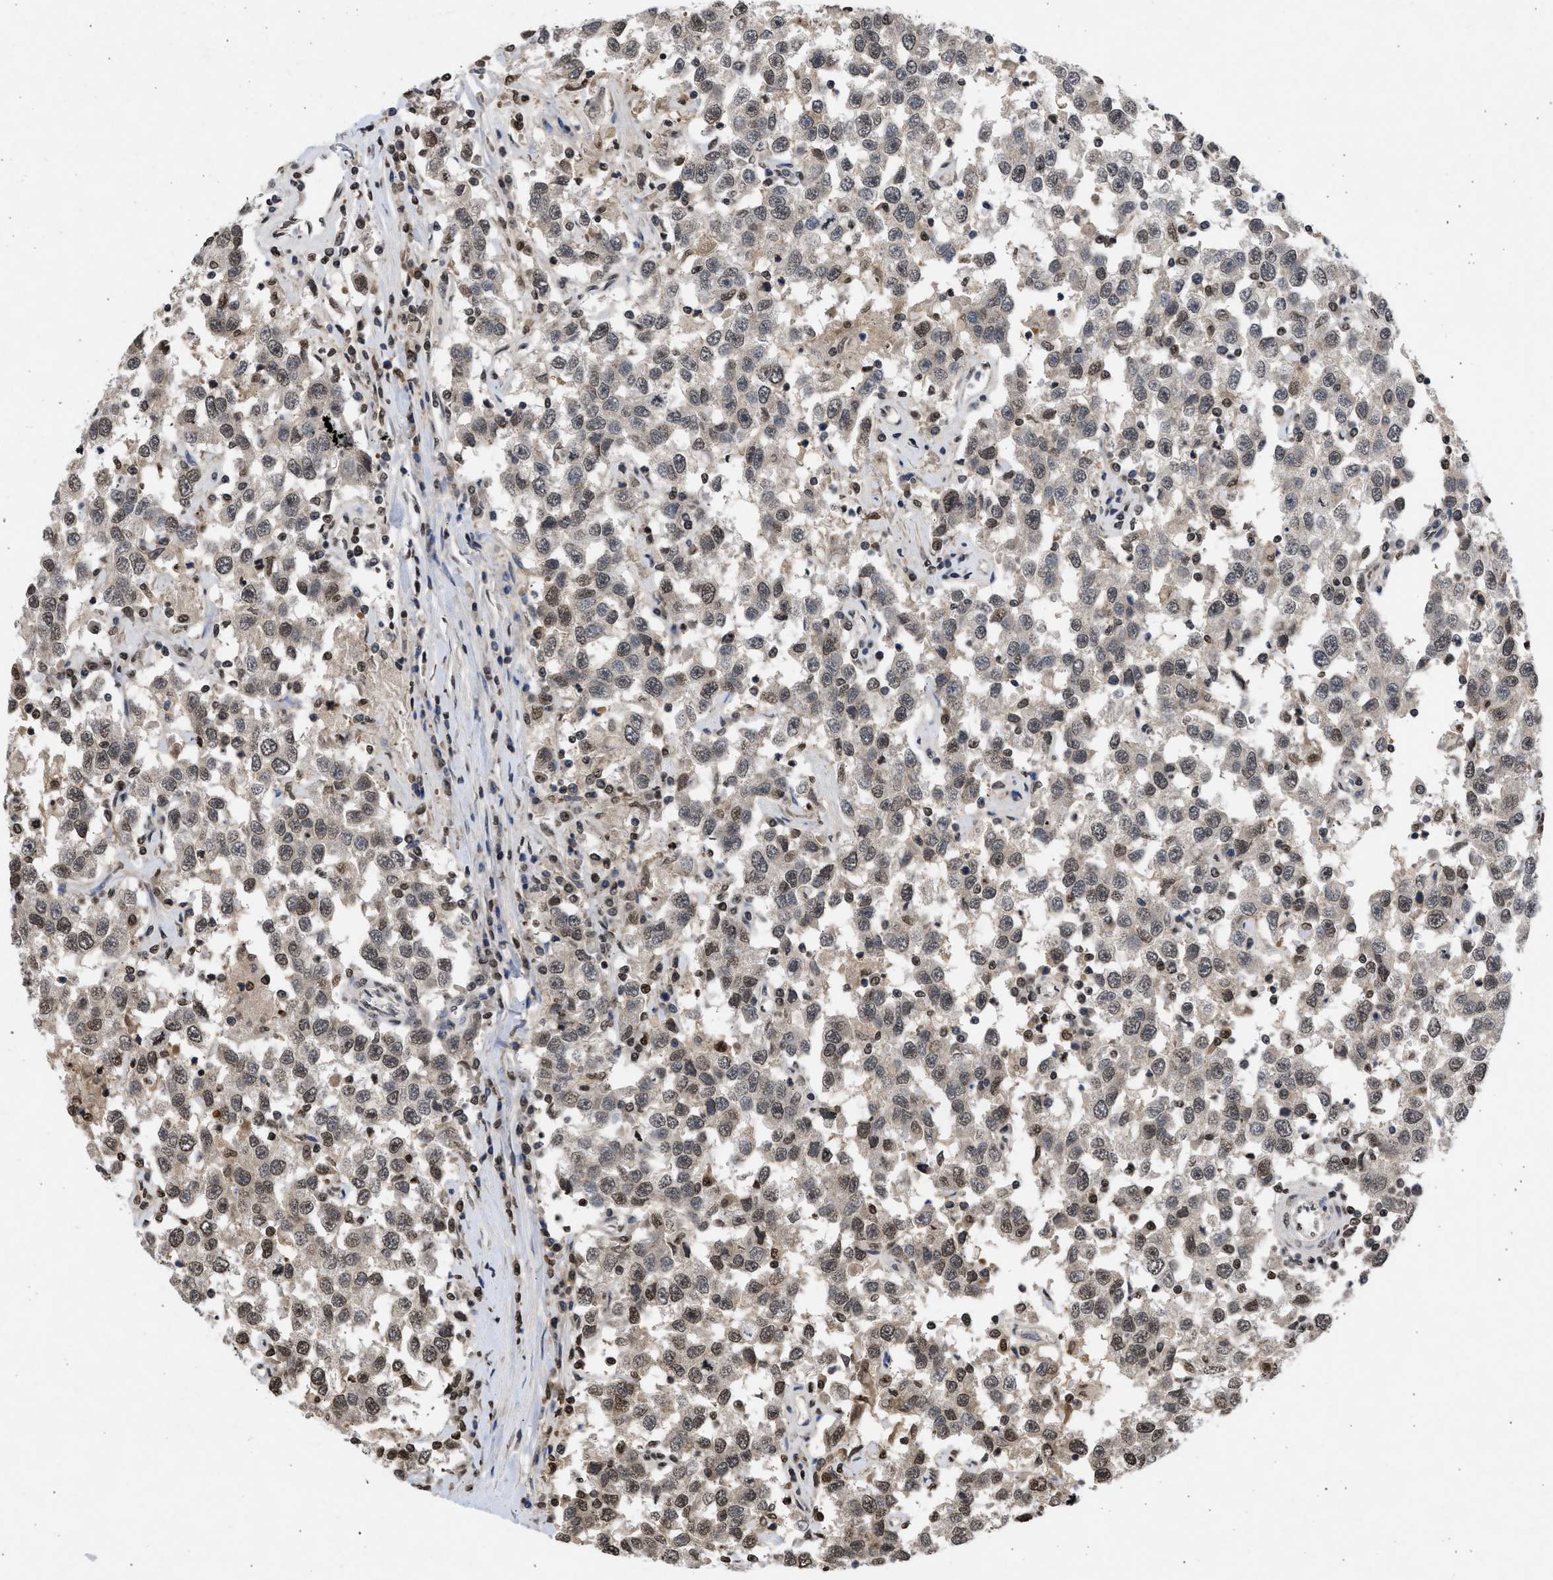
{"staining": {"intensity": "weak", "quantity": "25%-75%", "location": "nuclear"}, "tissue": "testis cancer", "cell_type": "Tumor cells", "image_type": "cancer", "snomed": [{"axis": "morphology", "description": "Seminoma, NOS"}, {"axis": "topography", "description": "Testis"}], "caption": "An image showing weak nuclear staining in about 25%-75% of tumor cells in testis cancer (seminoma), as visualized by brown immunohistochemical staining.", "gene": "NUP35", "patient": {"sex": "male", "age": 41}}